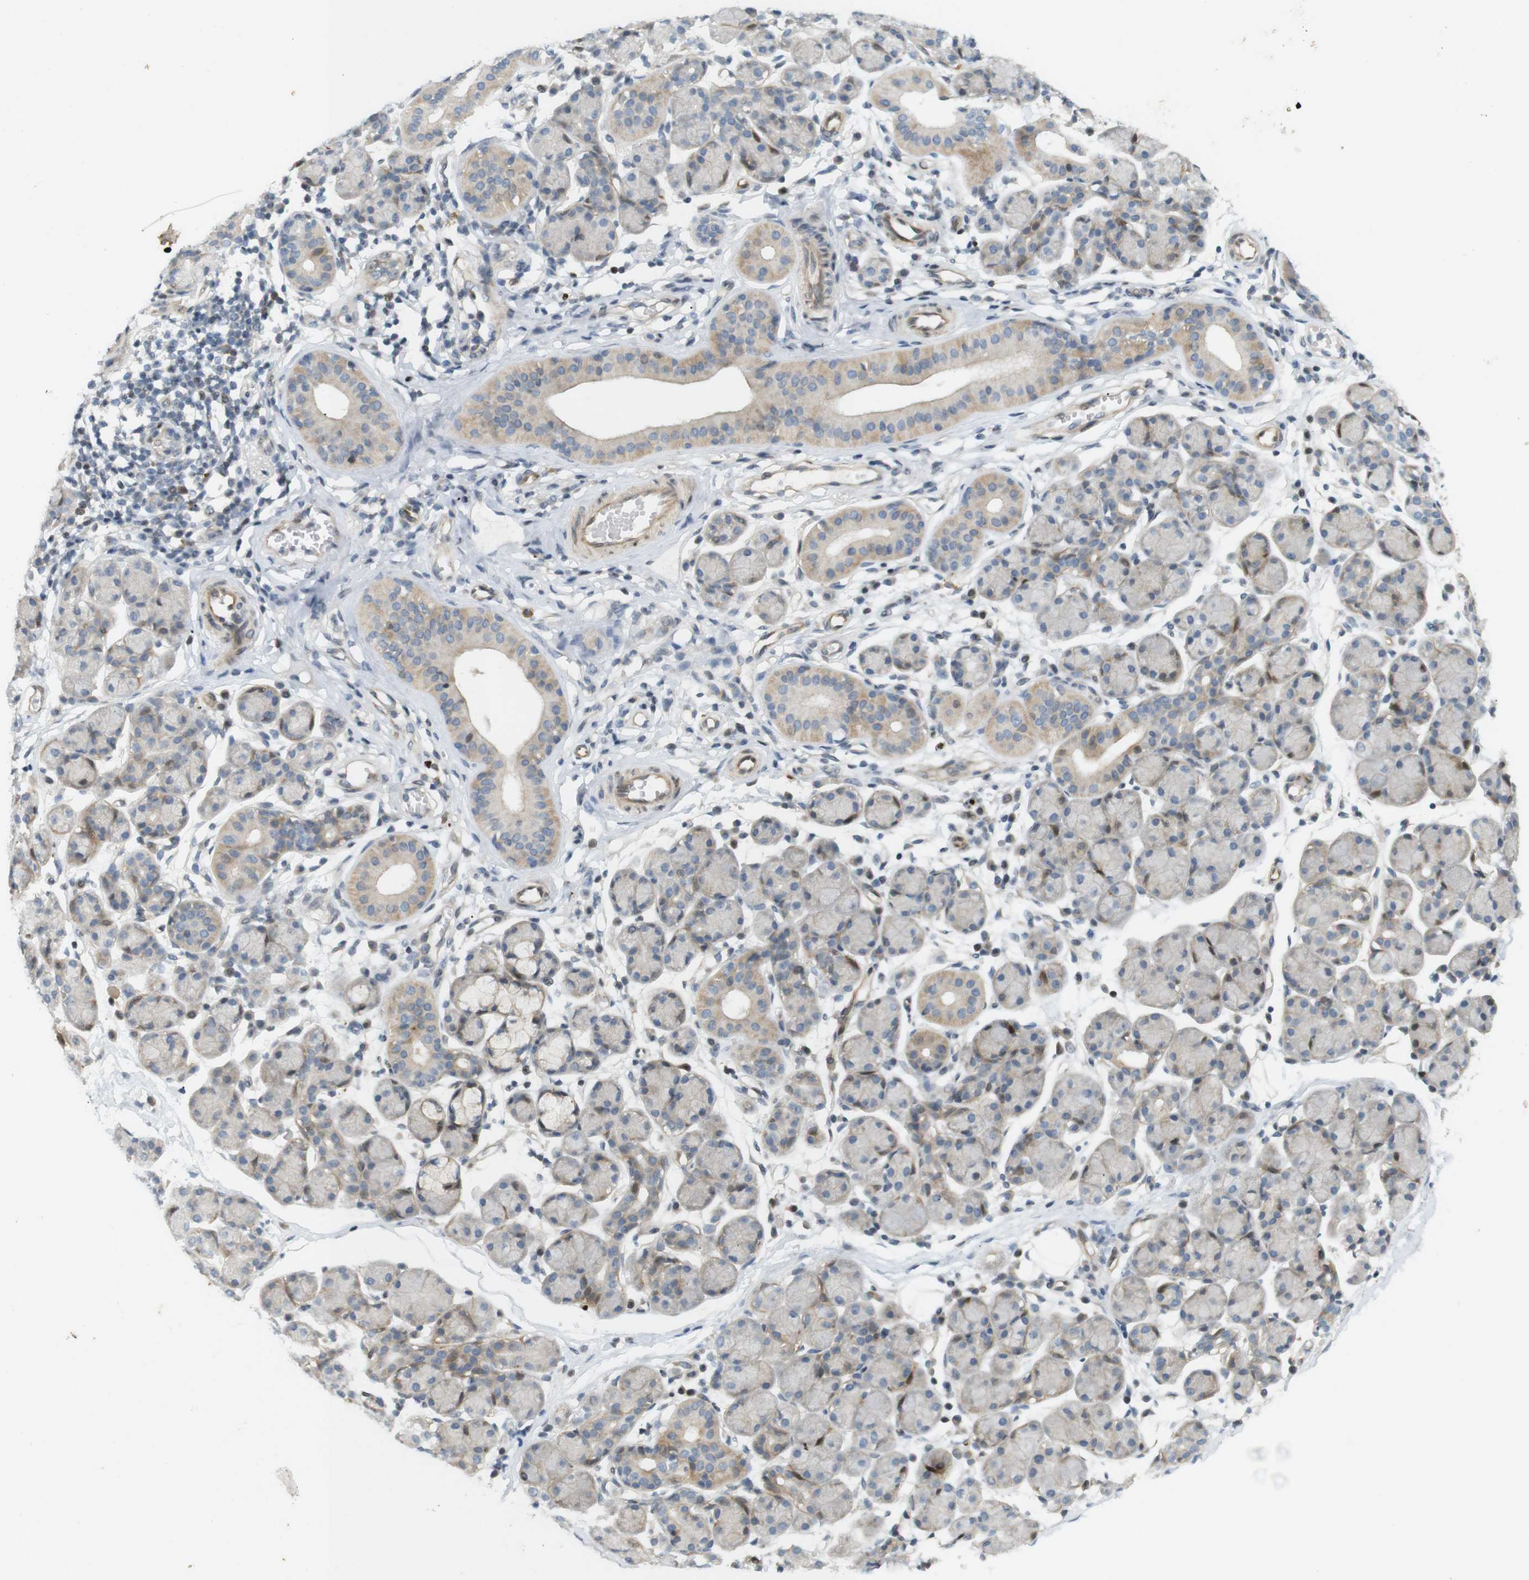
{"staining": {"intensity": "weak", "quantity": "25%-75%", "location": "cytoplasmic/membranous"}, "tissue": "salivary gland", "cell_type": "Glandular cells", "image_type": "normal", "snomed": [{"axis": "morphology", "description": "Normal tissue, NOS"}, {"axis": "morphology", "description": "Inflammation, NOS"}, {"axis": "topography", "description": "Lymph node"}, {"axis": "topography", "description": "Salivary gland"}], "caption": "Immunohistochemistry (IHC) (DAB) staining of benign salivary gland displays weak cytoplasmic/membranous protein expression in approximately 25%-75% of glandular cells.", "gene": "PPP1R14A", "patient": {"sex": "male", "age": 3}}